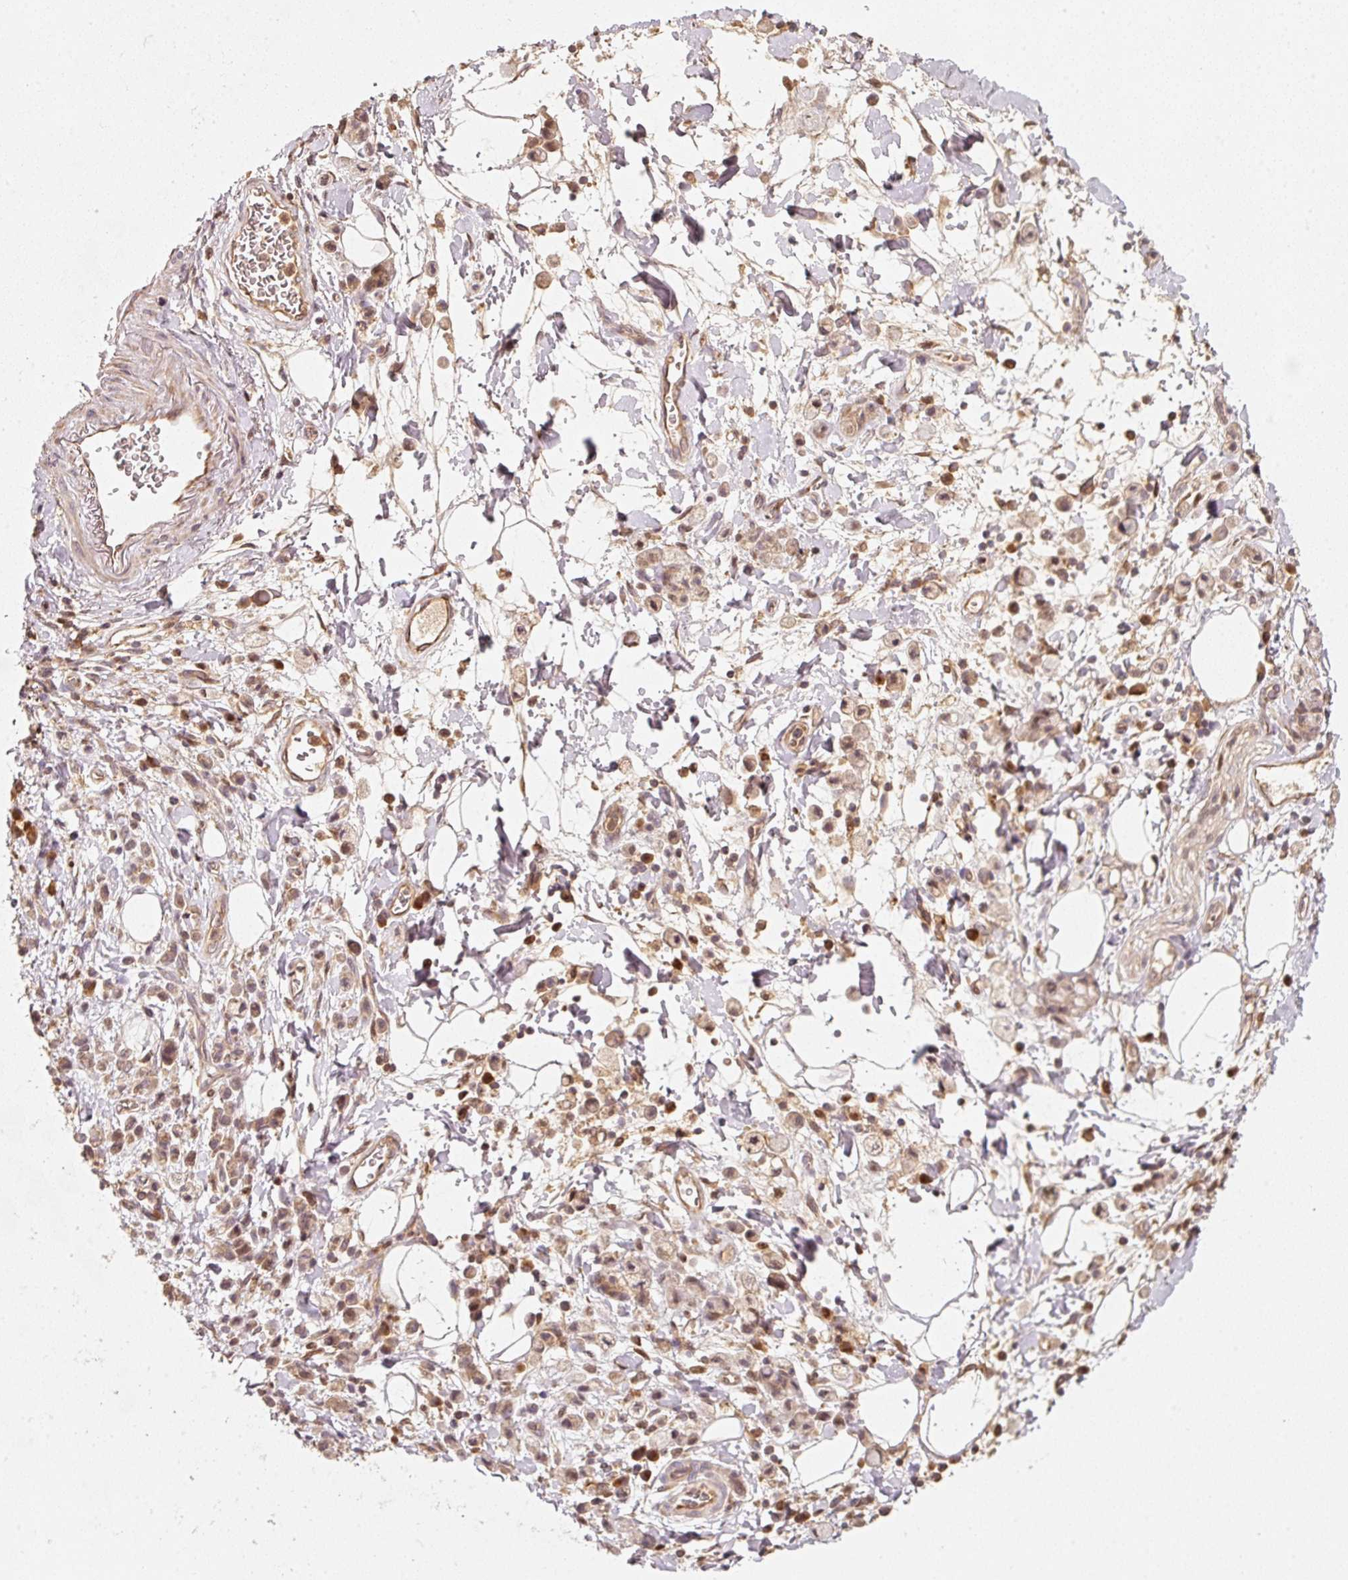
{"staining": {"intensity": "moderate", "quantity": ">75%", "location": "cytoplasmic/membranous"}, "tissue": "stomach cancer", "cell_type": "Tumor cells", "image_type": "cancer", "snomed": [{"axis": "morphology", "description": "Adenocarcinoma, NOS"}, {"axis": "topography", "description": "Stomach"}], "caption": "DAB (3,3'-diaminobenzidine) immunohistochemical staining of human stomach adenocarcinoma reveals moderate cytoplasmic/membranous protein expression in about >75% of tumor cells. The staining is performed using DAB brown chromogen to label protein expression. The nuclei are counter-stained blue using hematoxylin.", "gene": "RRAS2", "patient": {"sex": "male", "age": 77}}